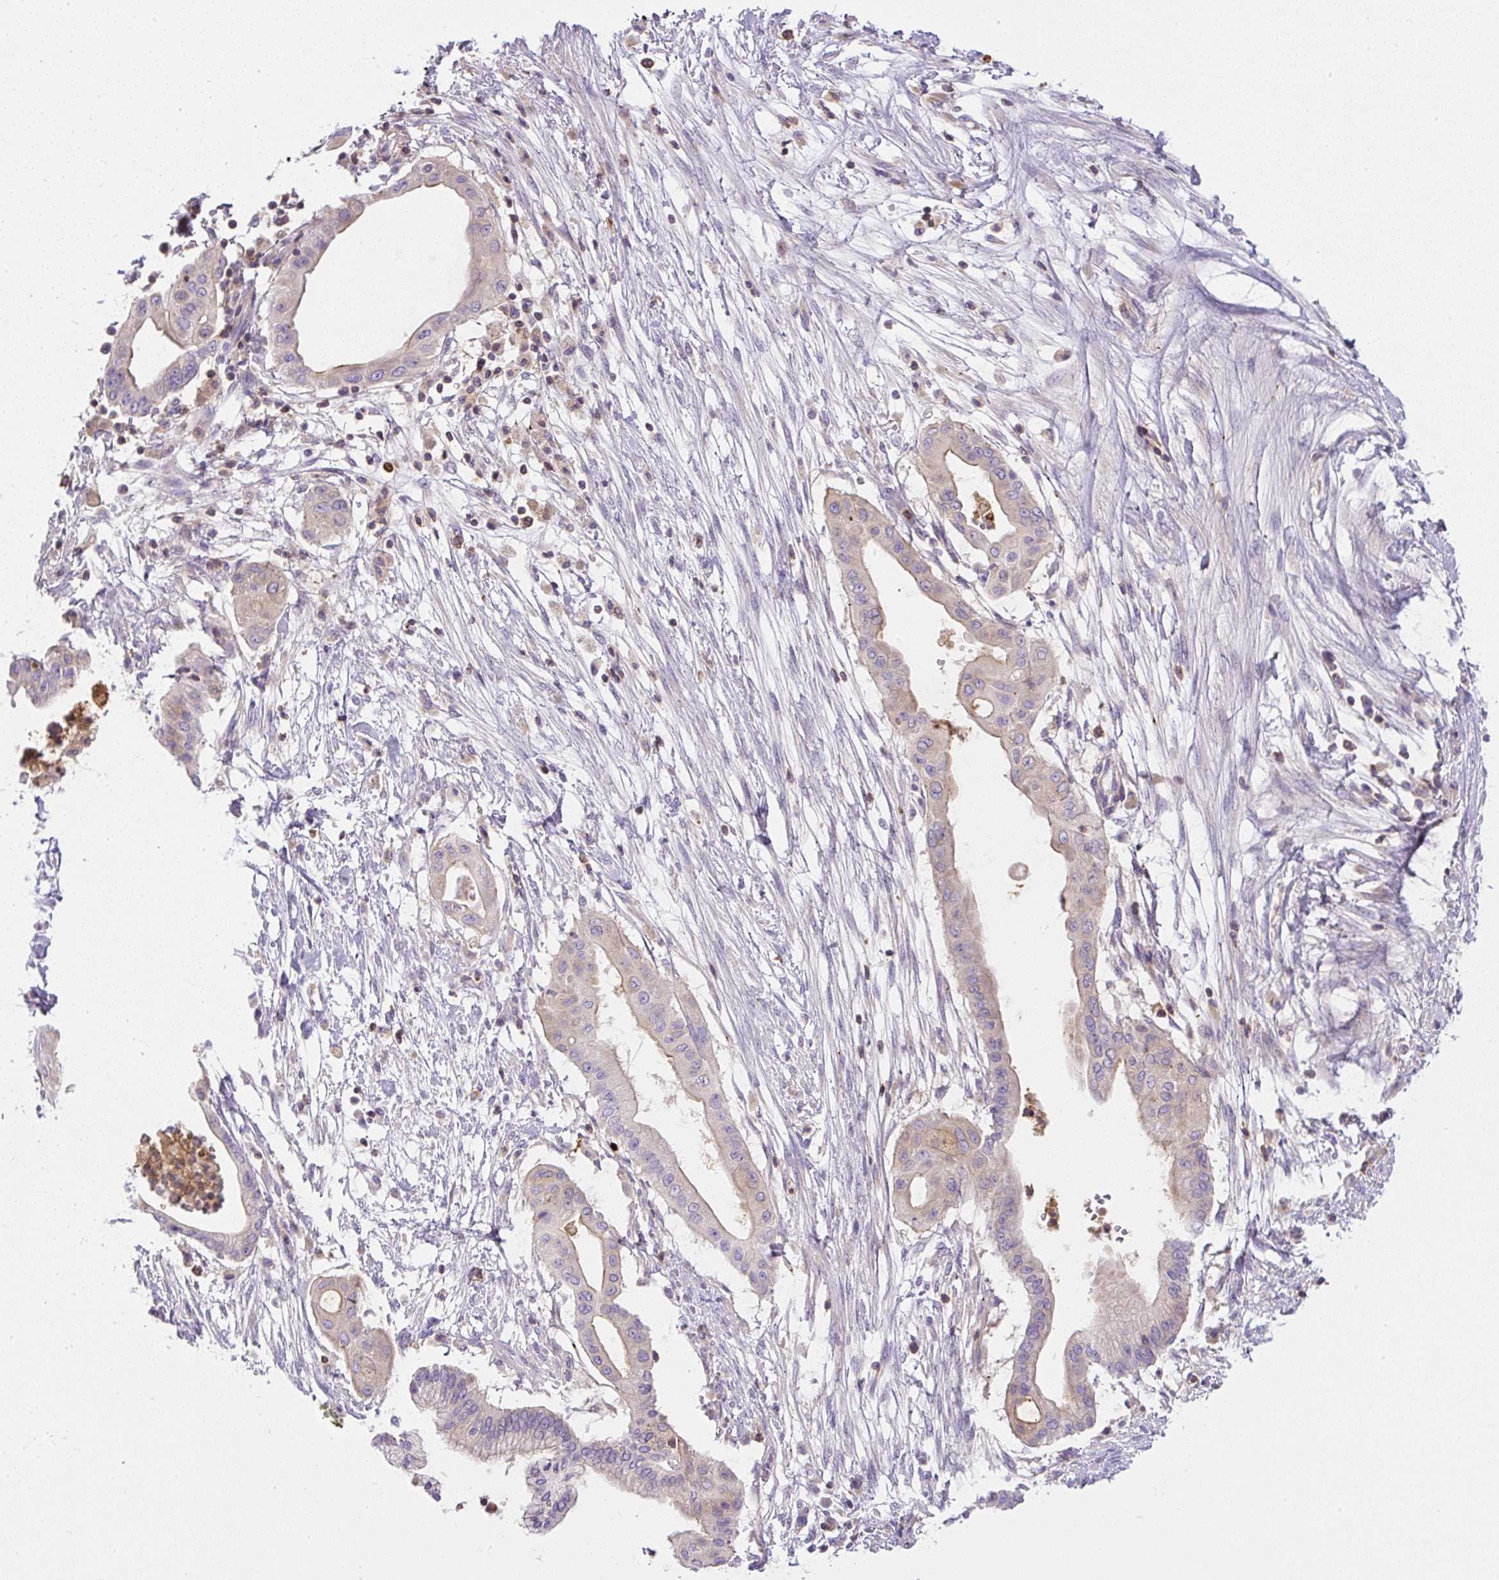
{"staining": {"intensity": "weak", "quantity": "25%-75%", "location": "cytoplasmic/membranous"}, "tissue": "pancreatic cancer", "cell_type": "Tumor cells", "image_type": "cancer", "snomed": [{"axis": "morphology", "description": "Adenocarcinoma, NOS"}, {"axis": "topography", "description": "Pancreas"}], "caption": "This is a histology image of IHC staining of pancreatic cancer, which shows weak staining in the cytoplasmic/membranous of tumor cells.", "gene": "PIP5KL1", "patient": {"sex": "male", "age": 68}}